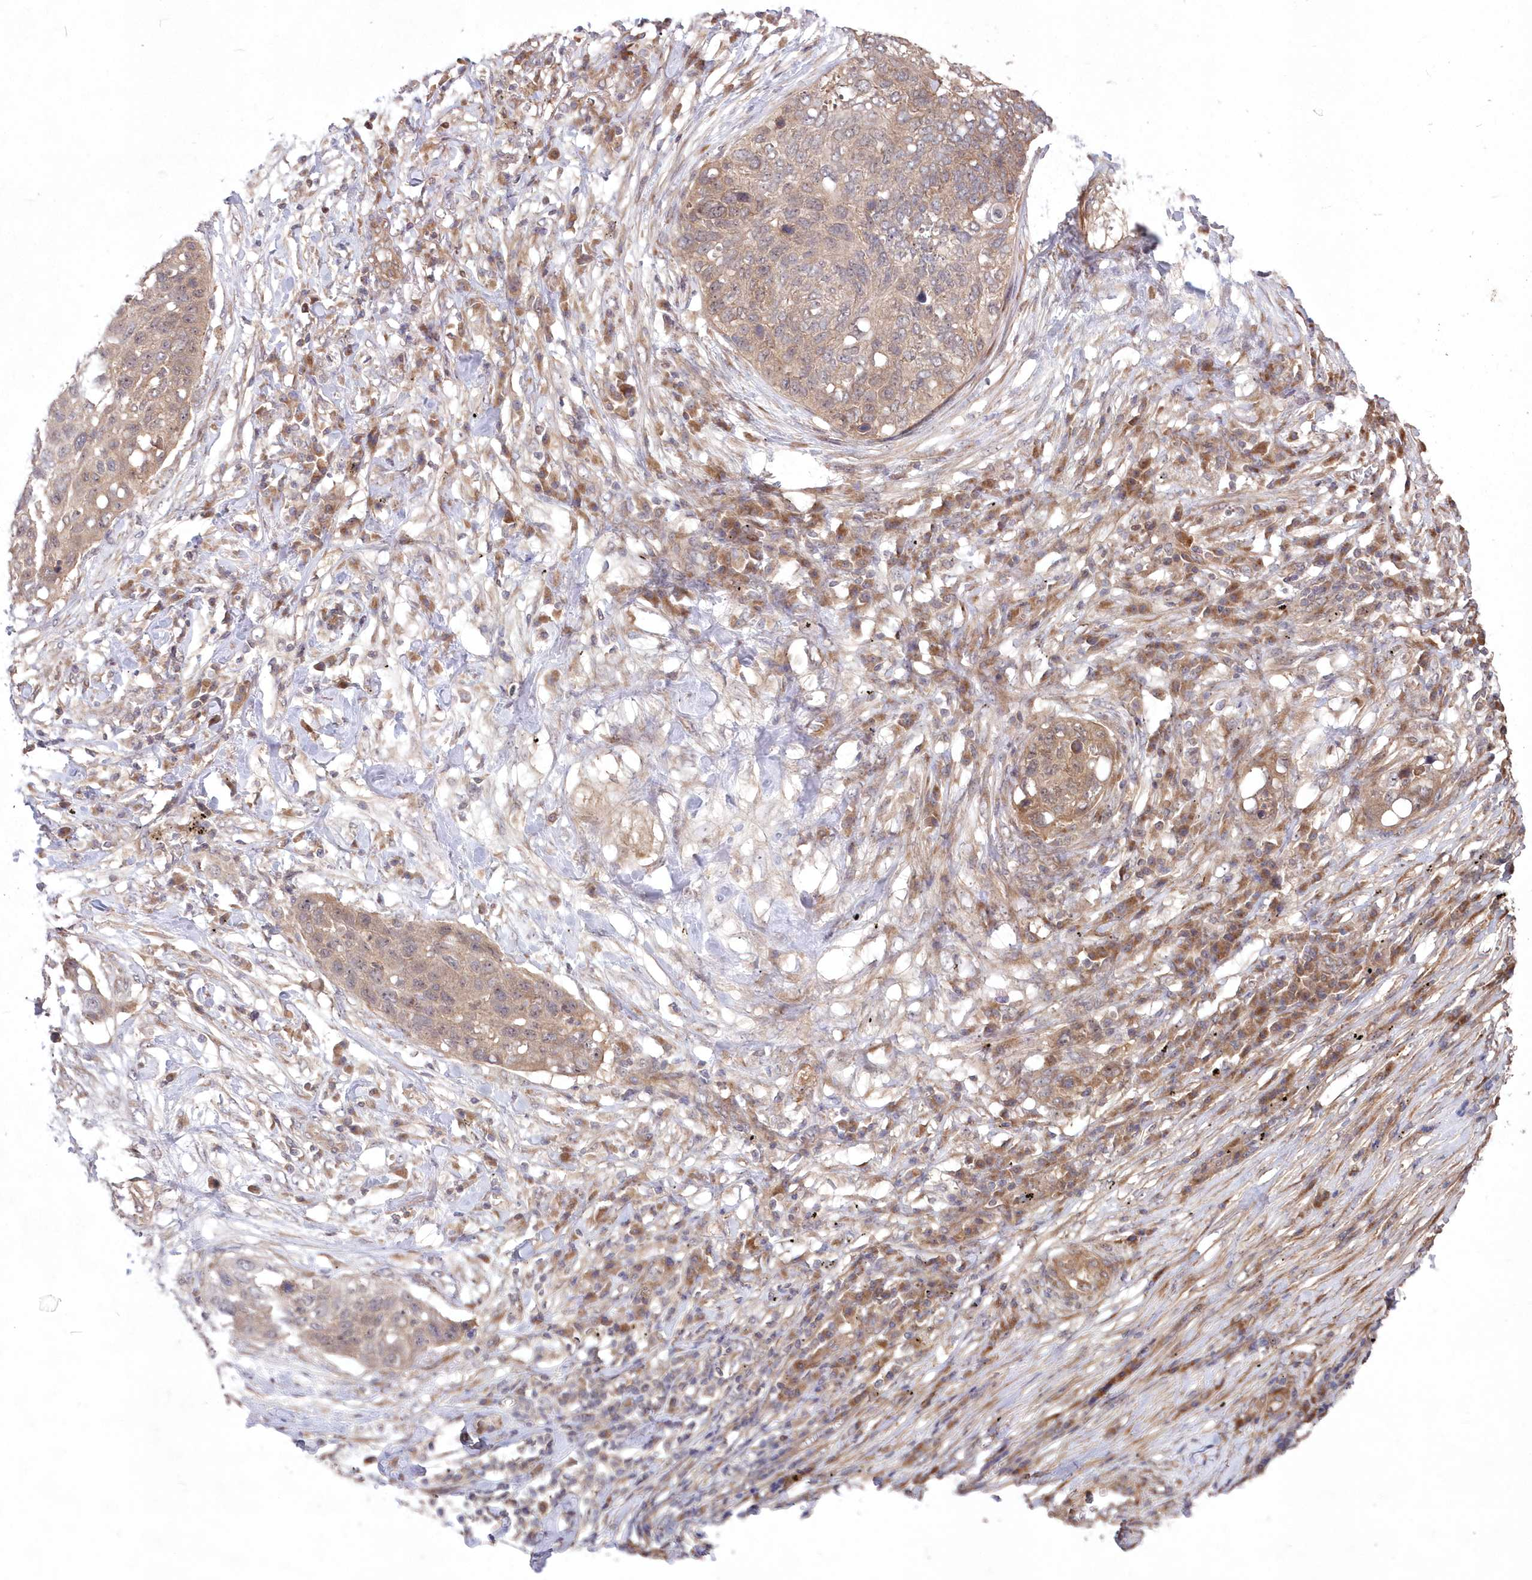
{"staining": {"intensity": "weak", "quantity": "25%-75%", "location": "cytoplasmic/membranous"}, "tissue": "lung cancer", "cell_type": "Tumor cells", "image_type": "cancer", "snomed": [{"axis": "morphology", "description": "Squamous cell carcinoma, NOS"}, {"axis": "topography", "description": "Lung"}], "caption": "Tumor cells reveal weak cytoplasmic/membranous staining in about 25%-75% of cells in lung cancer (squamous cell carcinoma). (Brightfield microscopy of DAB IHC at high magnification).", "gene": "TBCA", "patient": {"sex": "female", "age": 63}}